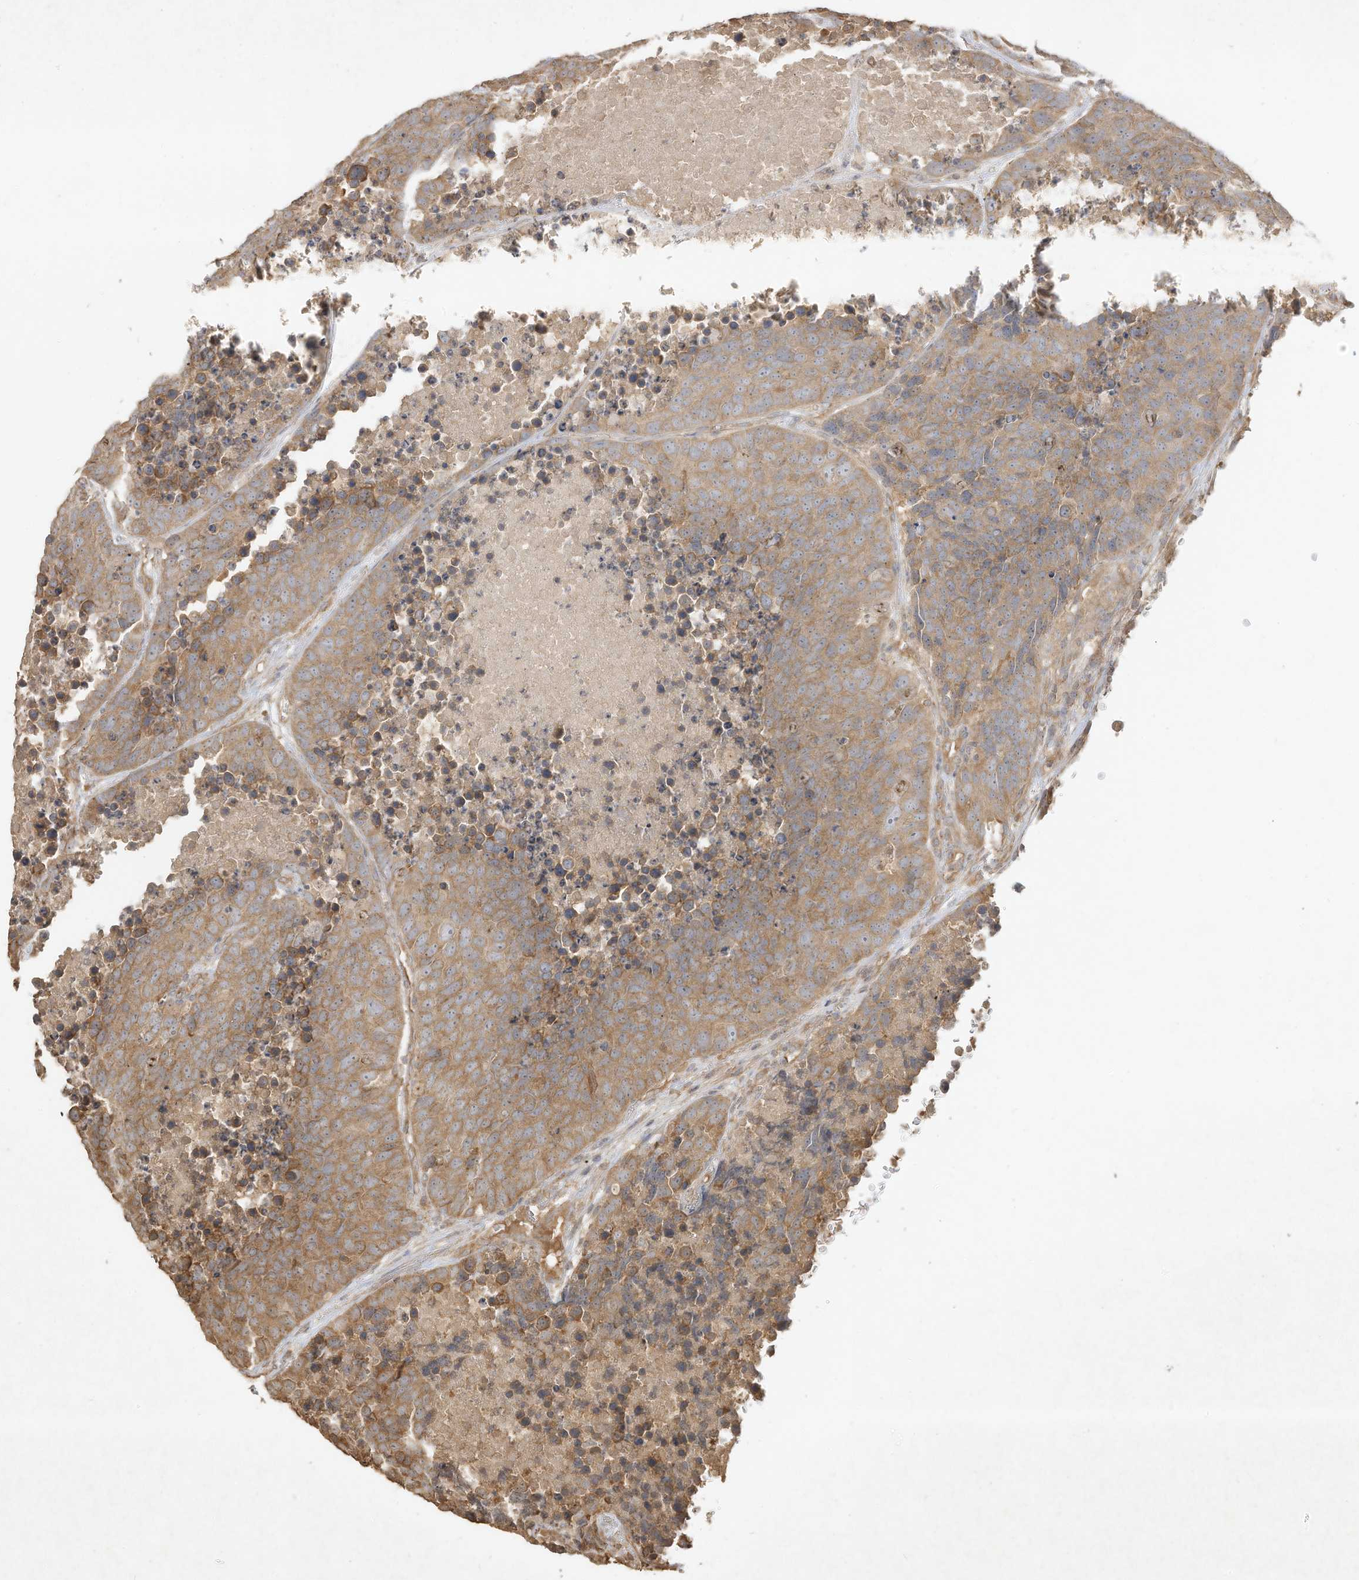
{"staining": {"intensity": "moderate", "quantity": ">75%", "location": "cytoplasmic/membranous"}, "tissue": "carcinoid", "cell_type": "Tumor cells", "image_type": "cancer", "snomed": [{"axis": "morphology", "description": "Carcinoid, malignant, NOS"}, {"axis": "topography", "description": "Lung"}], "caption": "Immunohistochemical staining of human carcinoid reveals medium levels of moderate cytoplasmic/membranous staining in about >75% of tumor cells. The staining was performed using DAB to visualize the protein expression in brown, while the nuclei were stained in blue with hematoxylin (Magnification: 20x).", "gene": "DYNC1I2", "patient": {"sex": "male", "age": 60}}